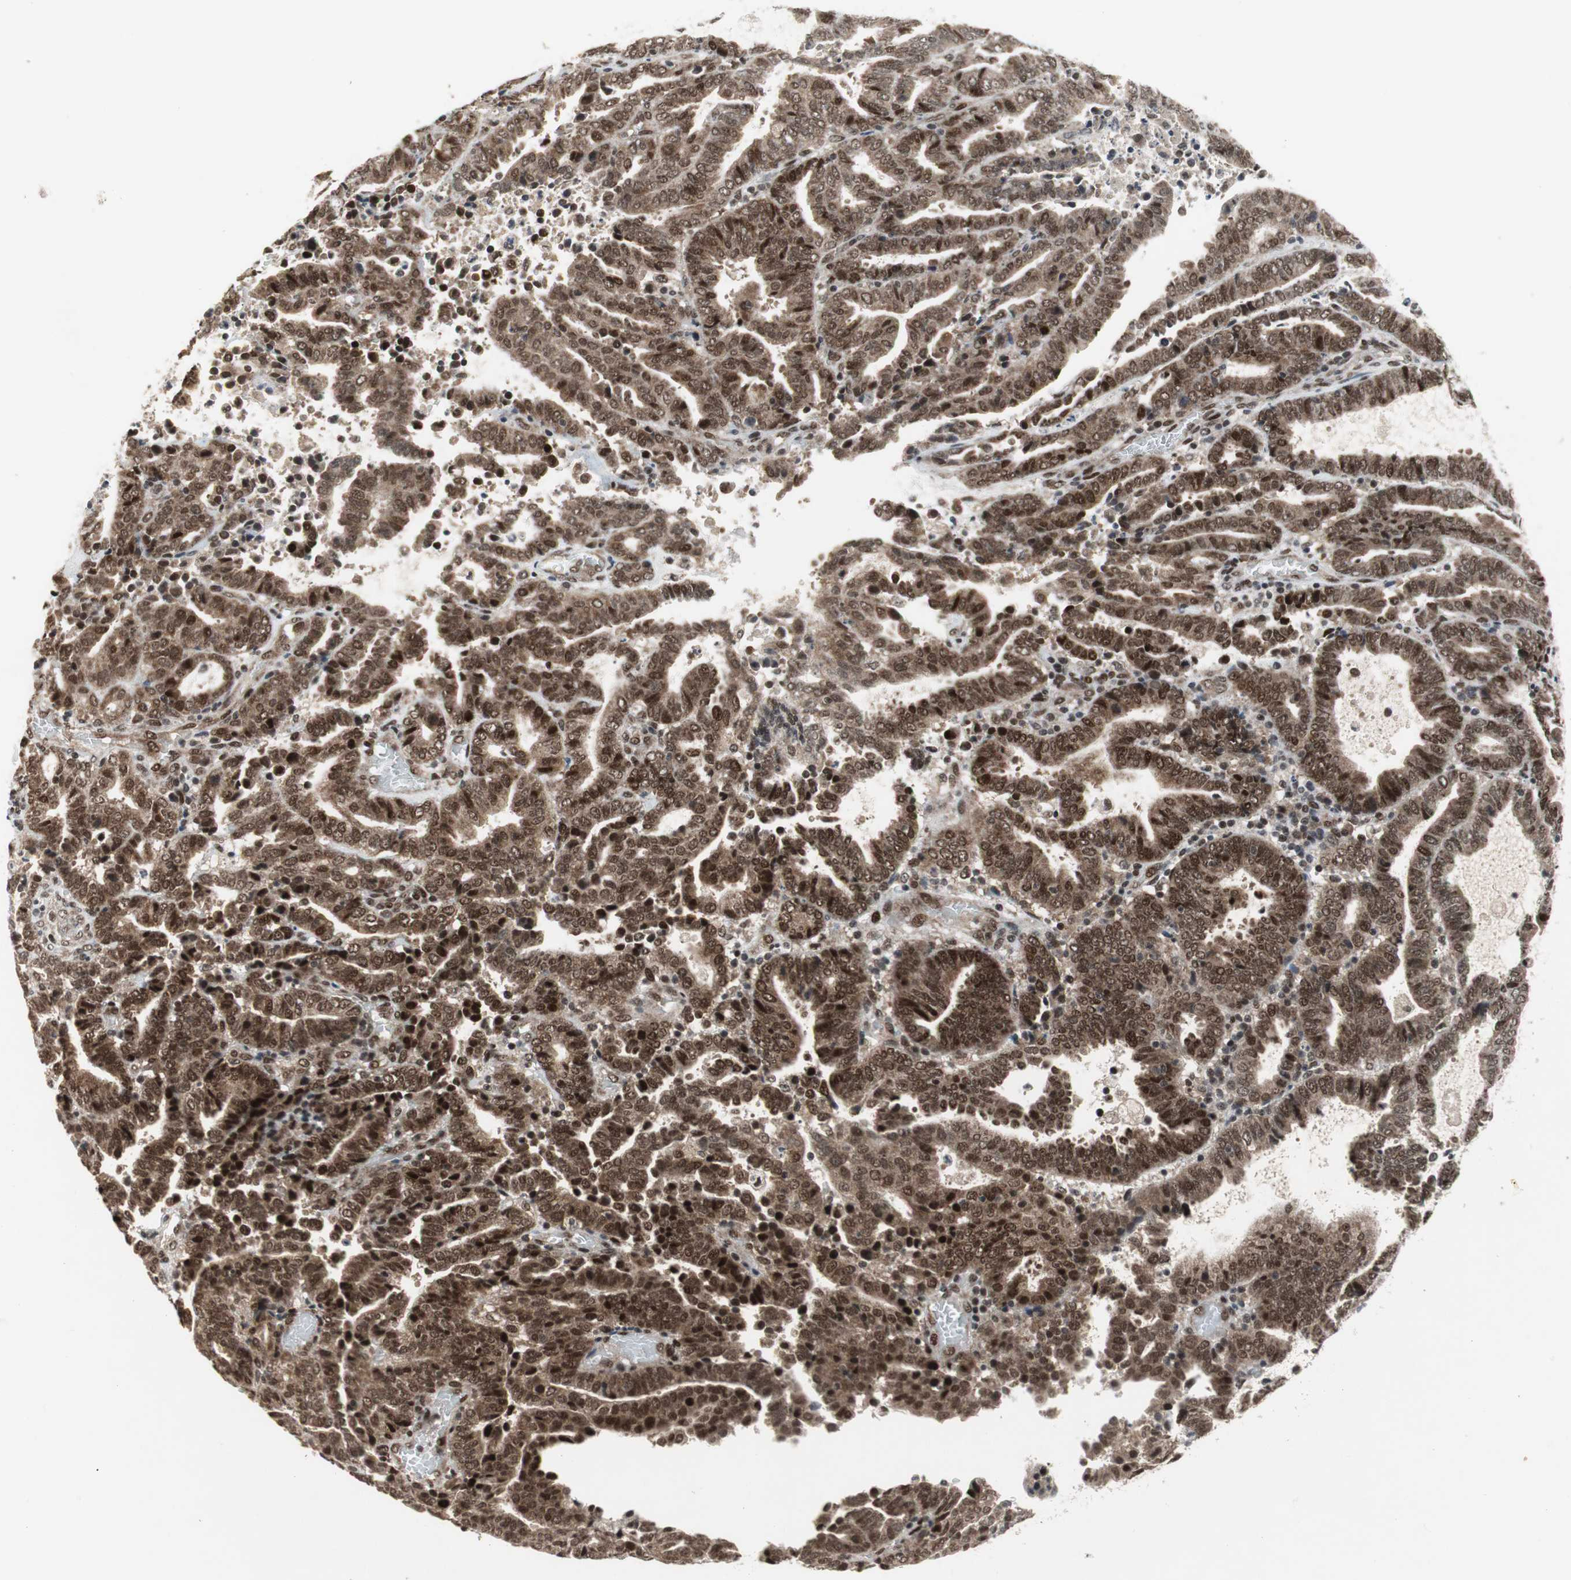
{"staining": {"intensity": "strong", "quantity": ">75%", "location": "cytoplasmic/membranous,nuclear"}, "tissue": "endometrial cancer", "cell_type": "Tumor cells", "image_type": "cancer", "snomed": [{"axis": "morphology", "description": "Adenocarcinoma, NOS"}, {"axis": "topography", "description": "Uterus"}], "caption": "A high-resolution photomicrograph shows IHC staining of endometrial adenocarcinoma, which demonstrates strong cytoplasmic/membranous and nuclear expression in approximately >75% of tumor cells.", "gene": "TCF12", "patient": {"sex": "female", "age": 83}}